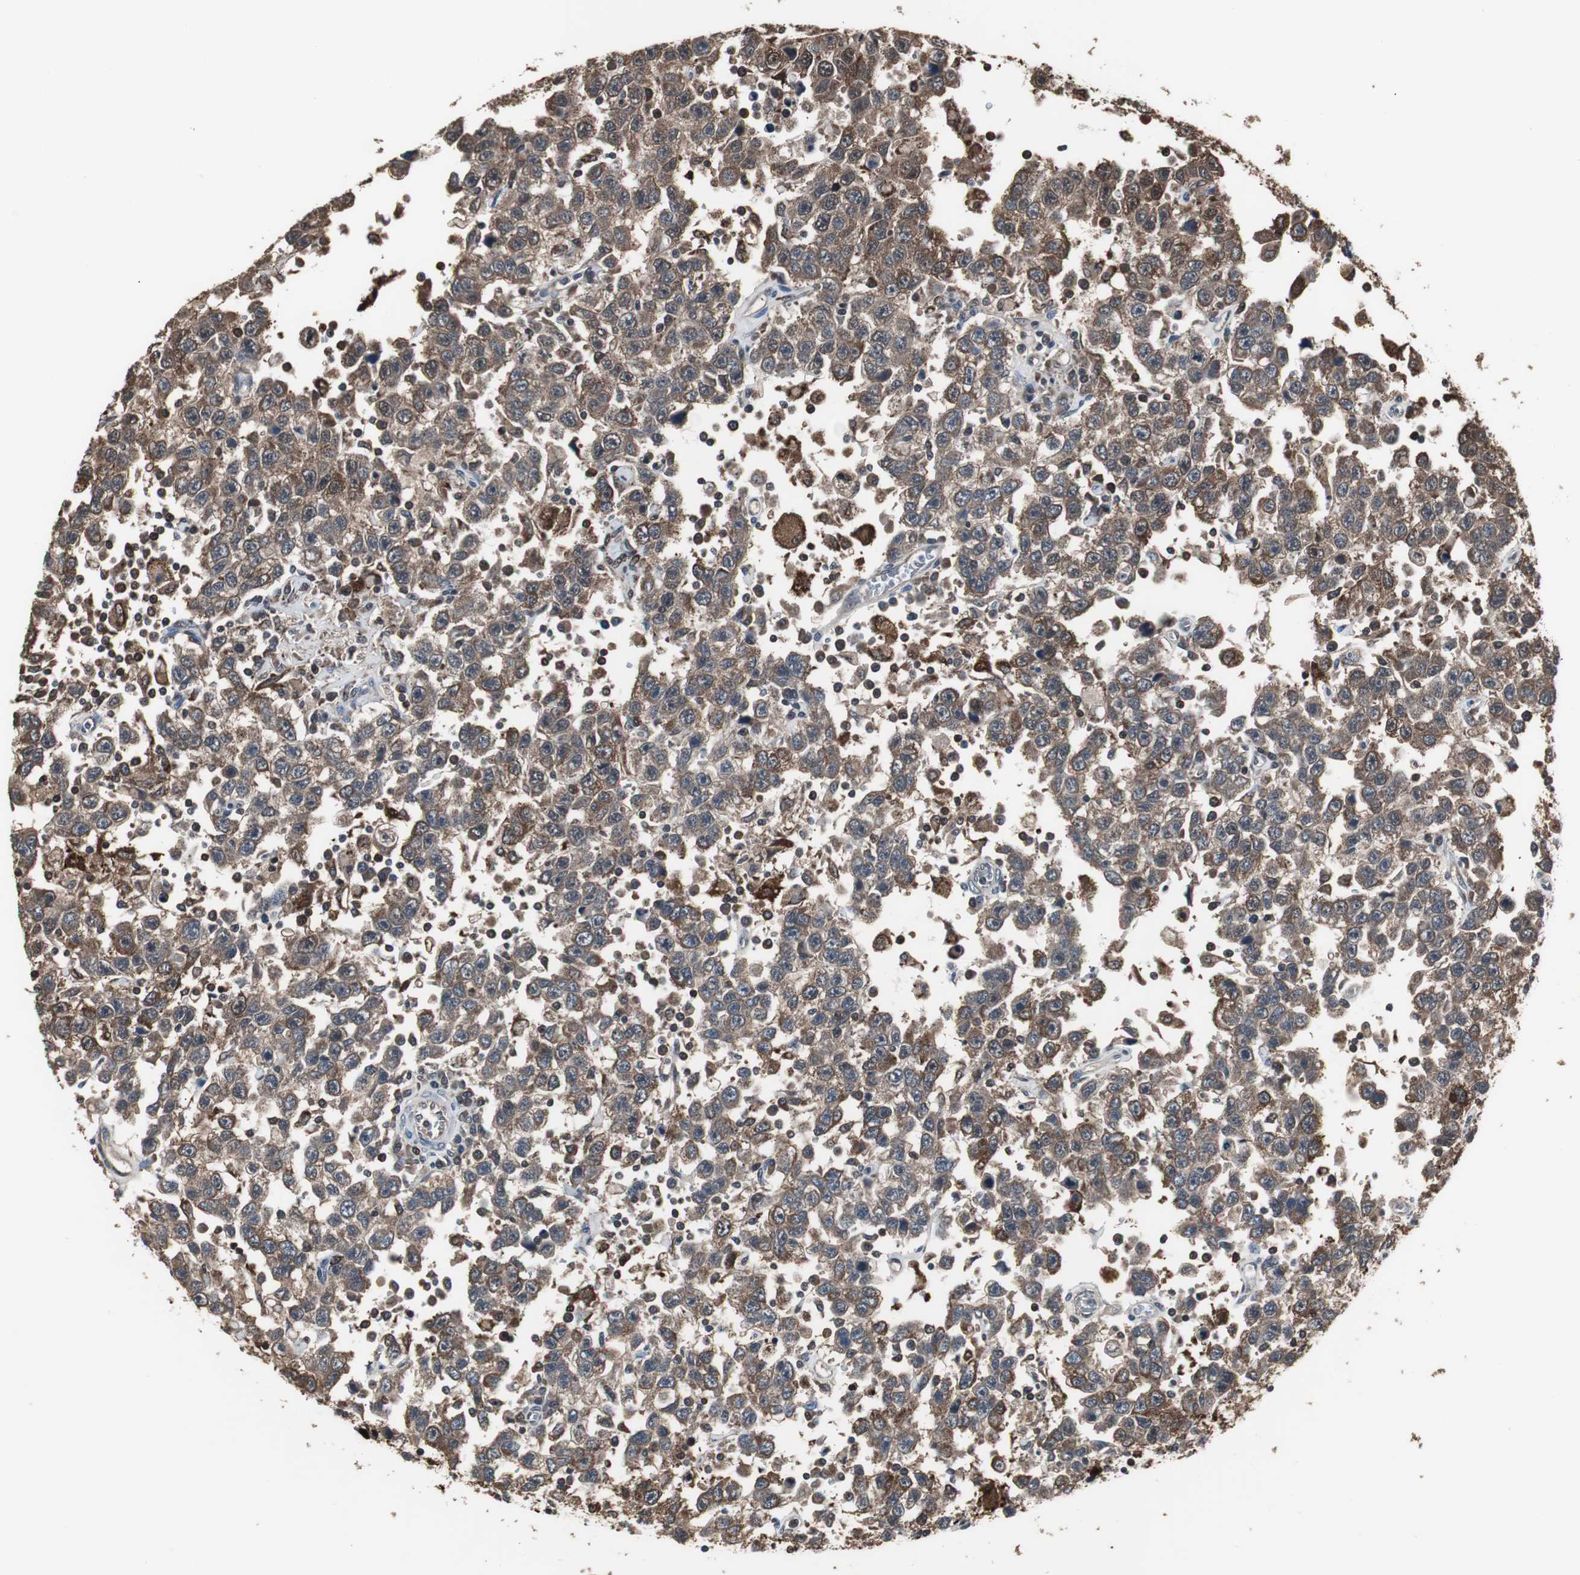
{"staining": {"intensity": "strong", "quantity": ">75%", "location": "cytoplasmic/membranous"}, "tissue": "testis cancer", "cell_type": "Tumor cells", "image_type": "cancer", "snomed": [{"axis": "morphology", "description": "Seminoma, NOS"}, {"axis": "topography", "description": "Testis"}], "caption": "A high-resolution photomicrograph shows IHC staining of testis seminoma, which shows strong cytoplasmic/membranous staining in approximately >75% of tumor cells. The protein is stained brown, and the nuclei are stained in blue (DAB (3,3'-diaminobenzidine) IHC with brightfield microscopy, high magnification).", "gene": "ZSCAN22", "patient": {"sex": "male", "age": 41}}